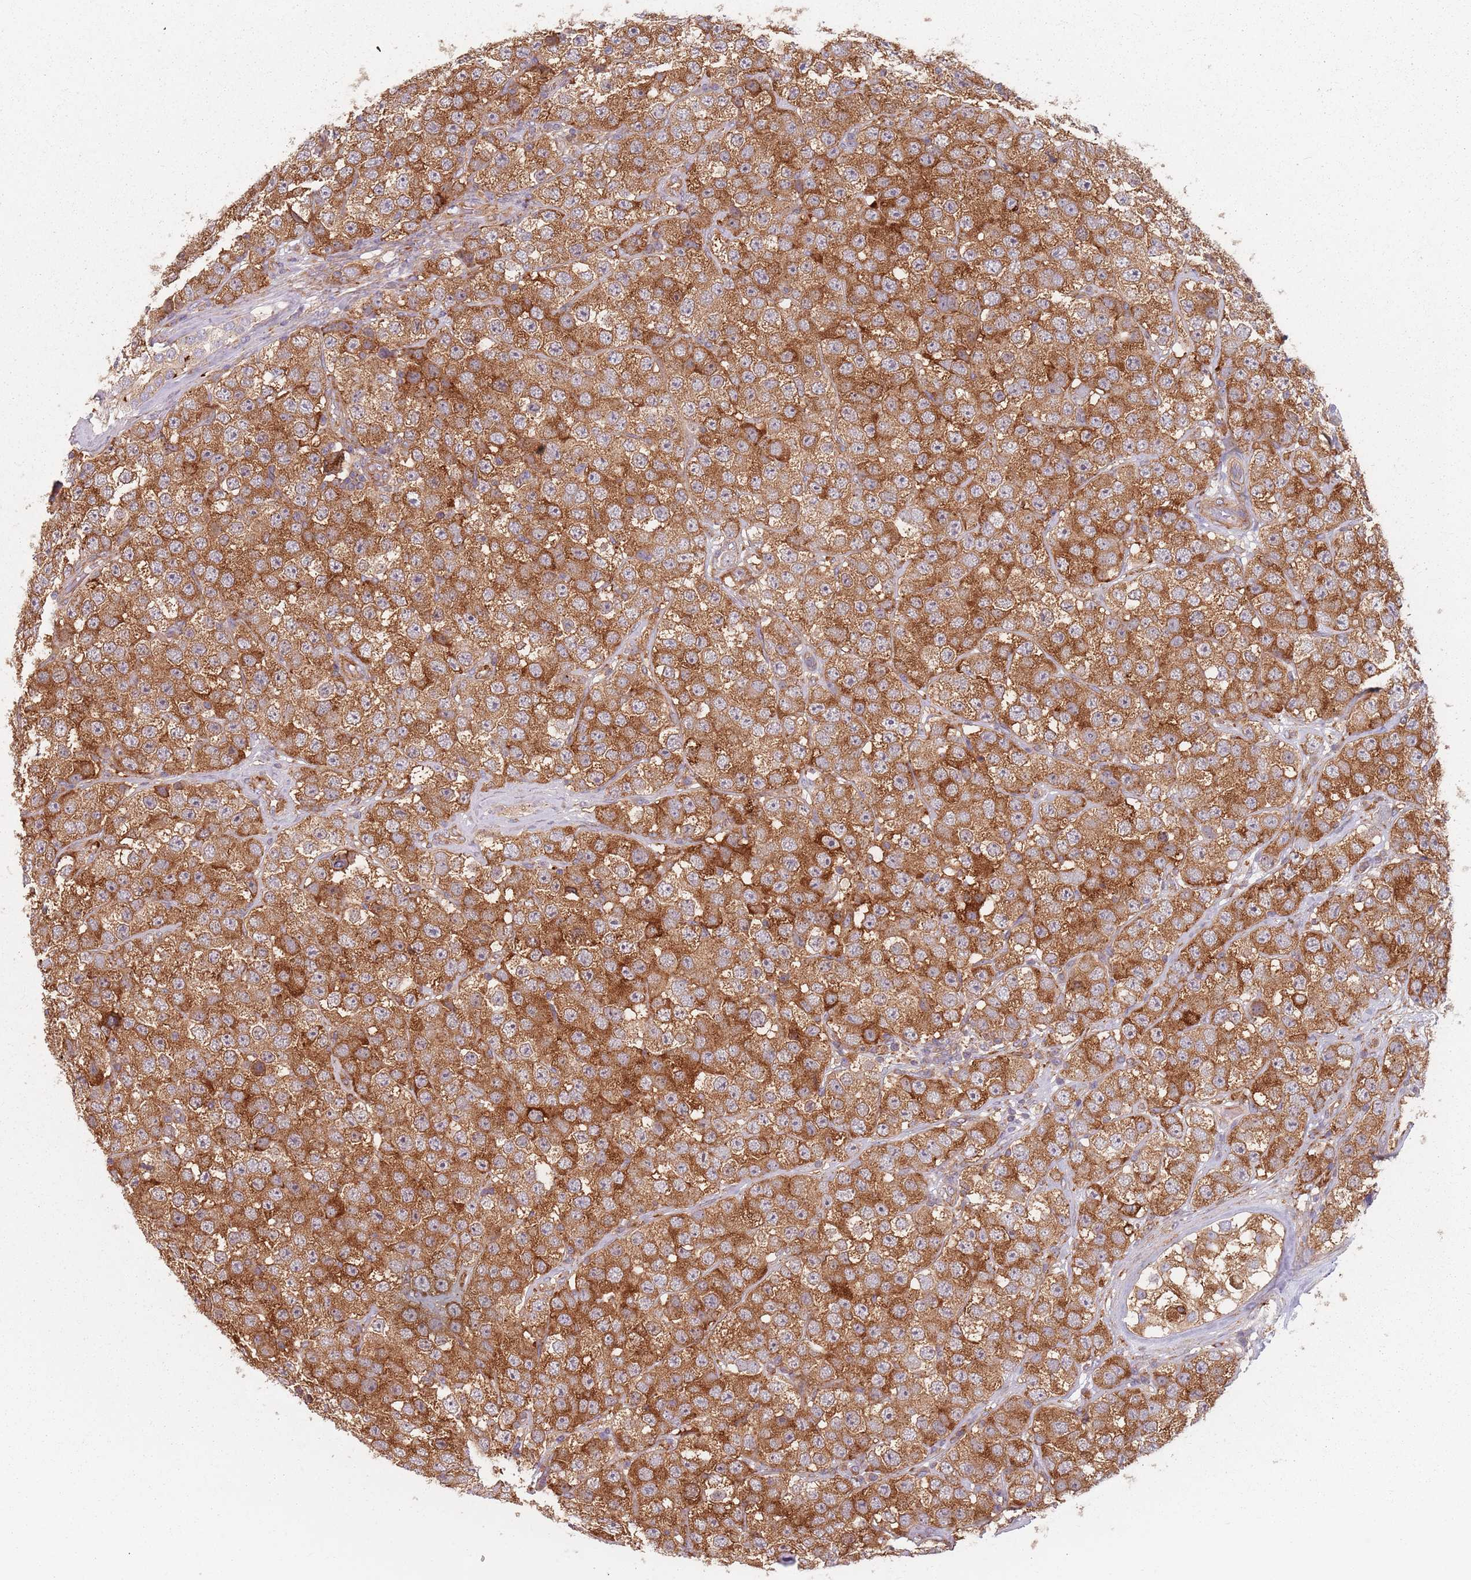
{"staining": {"intensity": "strong", "quantity": ">75%", "location": "cytoplasmic/membranous"}, "tissue": "testis cancer", "cell_type": "Tumor cells", "image_type": "cancer", "snomed": [{"axis": "morphology", "description": "Seminoma, NOS"}, {"axis": "topography", "description": "Testis"}], "caption": "Protein analysis of testis cancer tissue exhibits strong cytoplasmic/membranous expression in about >75% of tumor cells. (Stains: DAB (3,3'-diaminobenzidine) in brown, nuclei in blue, Microscopy: brightfield microscopy at high magnification).", "gene": "TPD52L2", "patient": {"sex": "male", "age": 28}}